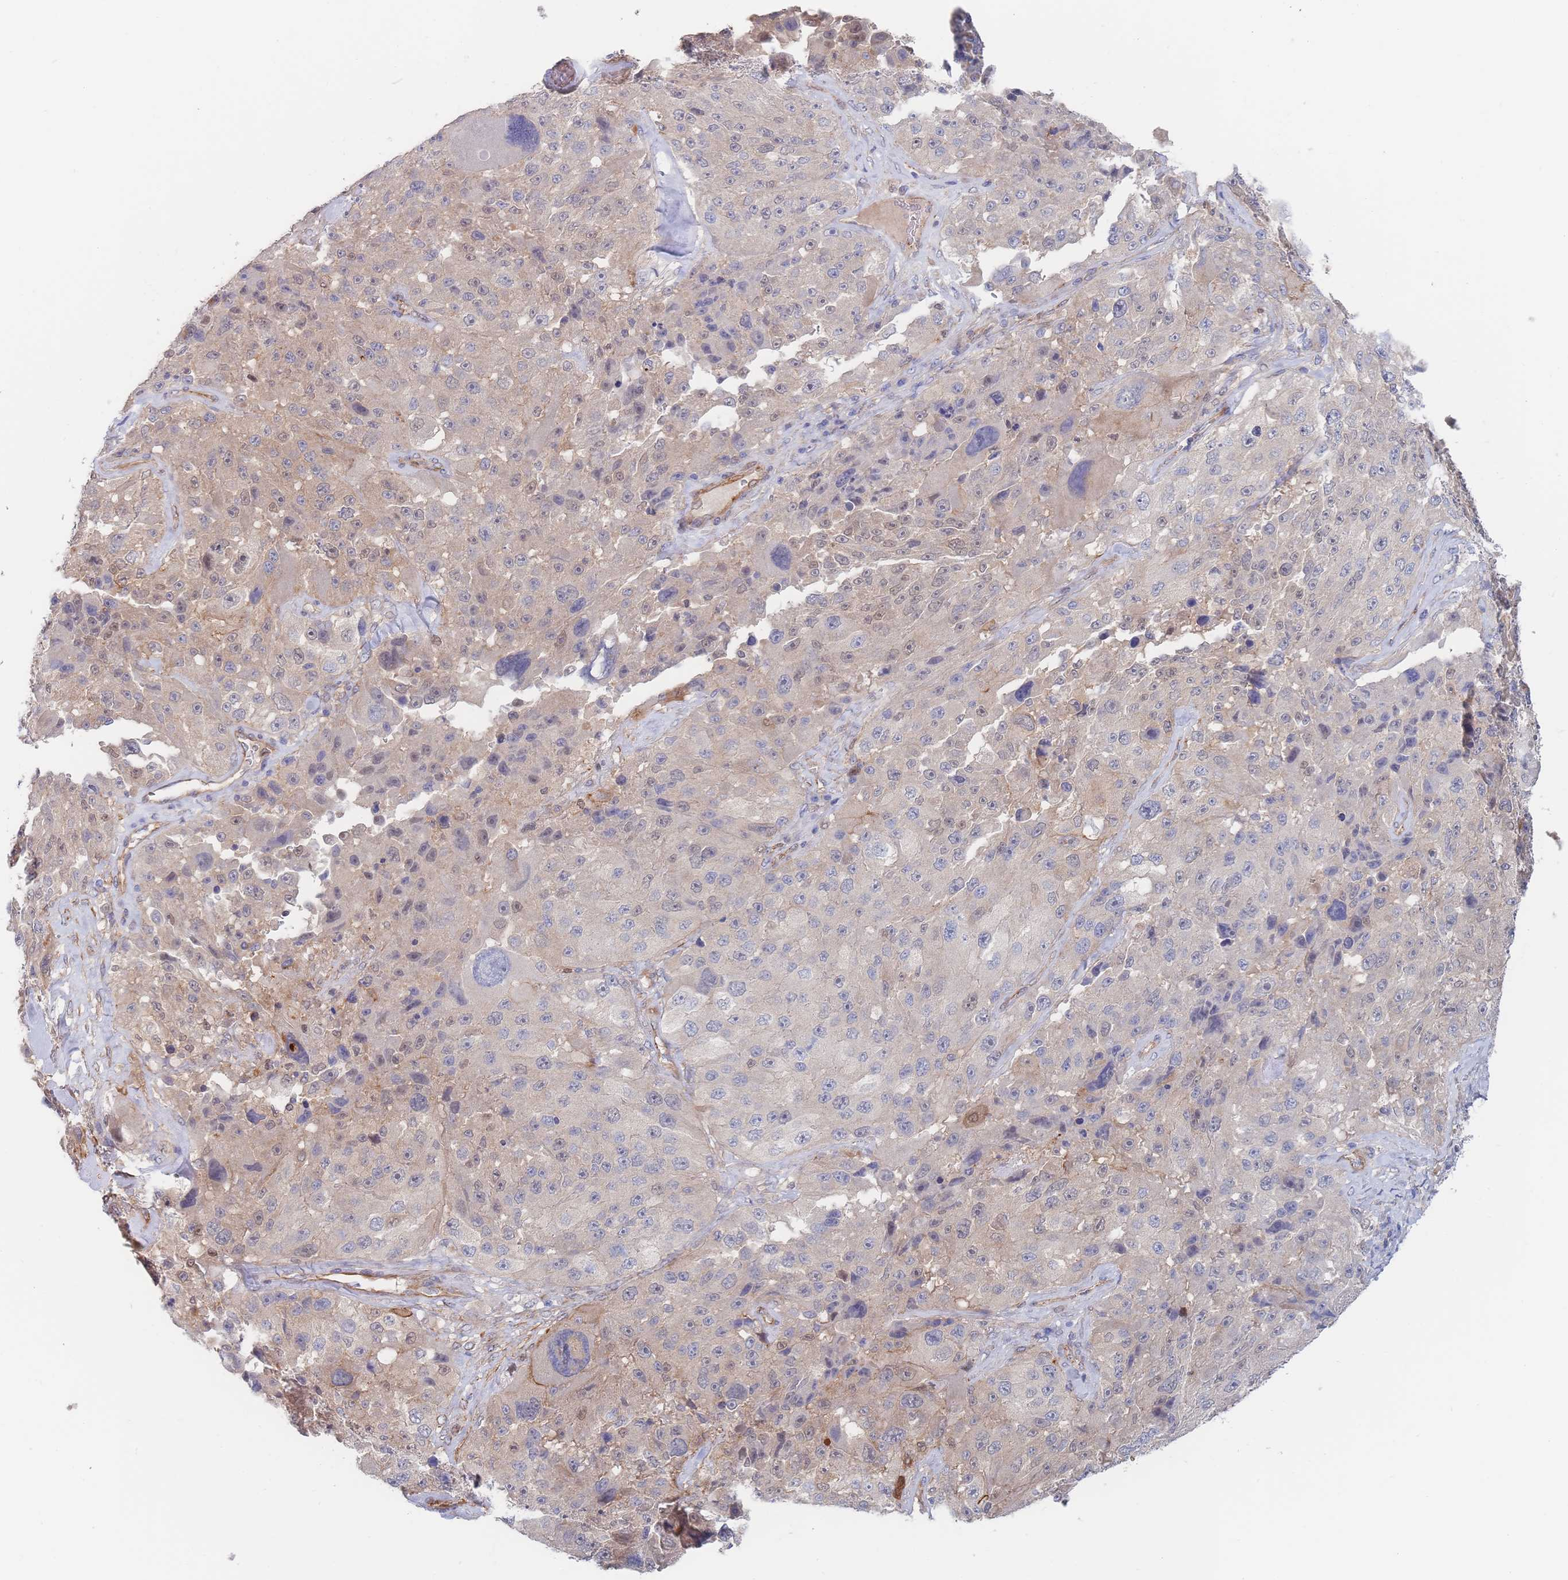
{"staining": {"intensity": "weak", "quantity": "25%-75%", "location": "cytoplasmic/membranous,nuclear"}, "tissue": "melanoma", "cell_type": "Tumor cells", "image_type": "cancer", "snomed": [{"axis": "morphology", "description": "Malignant melanoma, Metastatic site"}, {"axis": "topography", "description": "Lymph node"}], "caption": "A low amount of weak cytoplasmic/membranous and nuclear staining is identified in approximately 25%-75% of tumor cells in melanoma tissue.", "gene": "G6PC1", "patient": {"sex": "male", "age": 62}}